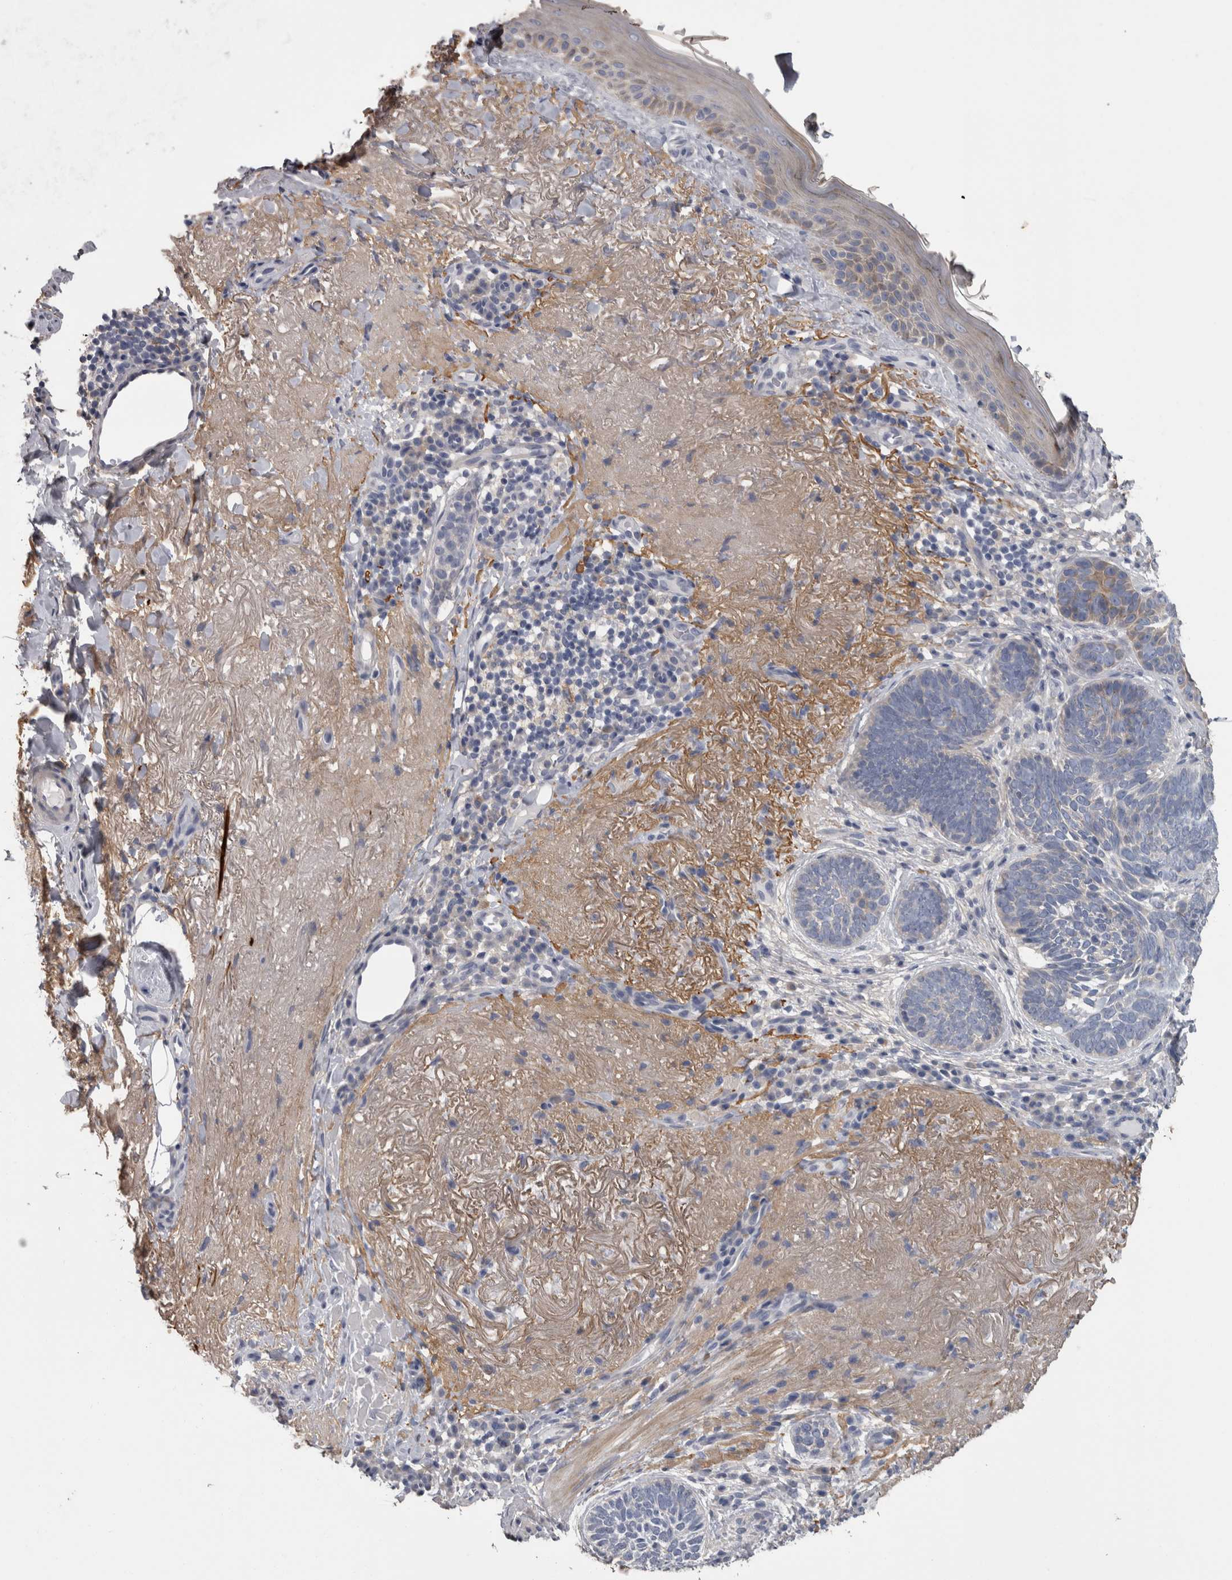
{"staining": {"intensity": "negative", "quantity": "none", "location": "none"}, "tissue": "skin cancer", "cell_type": "Tumor cells", "image_type": "cancer", "snomed": [{"axis": "morphology", "description": "Basal cell carcinoma"}, {"axis": "topography", "description": "Skin"}], "caption": "Immunohistochemistry histopathology image of neoplastic tissue: basal cell carcinoma (skin) stained with DAB exhibits no significant protein expression in tumor cells.", "gene": "EFEMP2", "patient": {"sex": "female", "age": 85}}